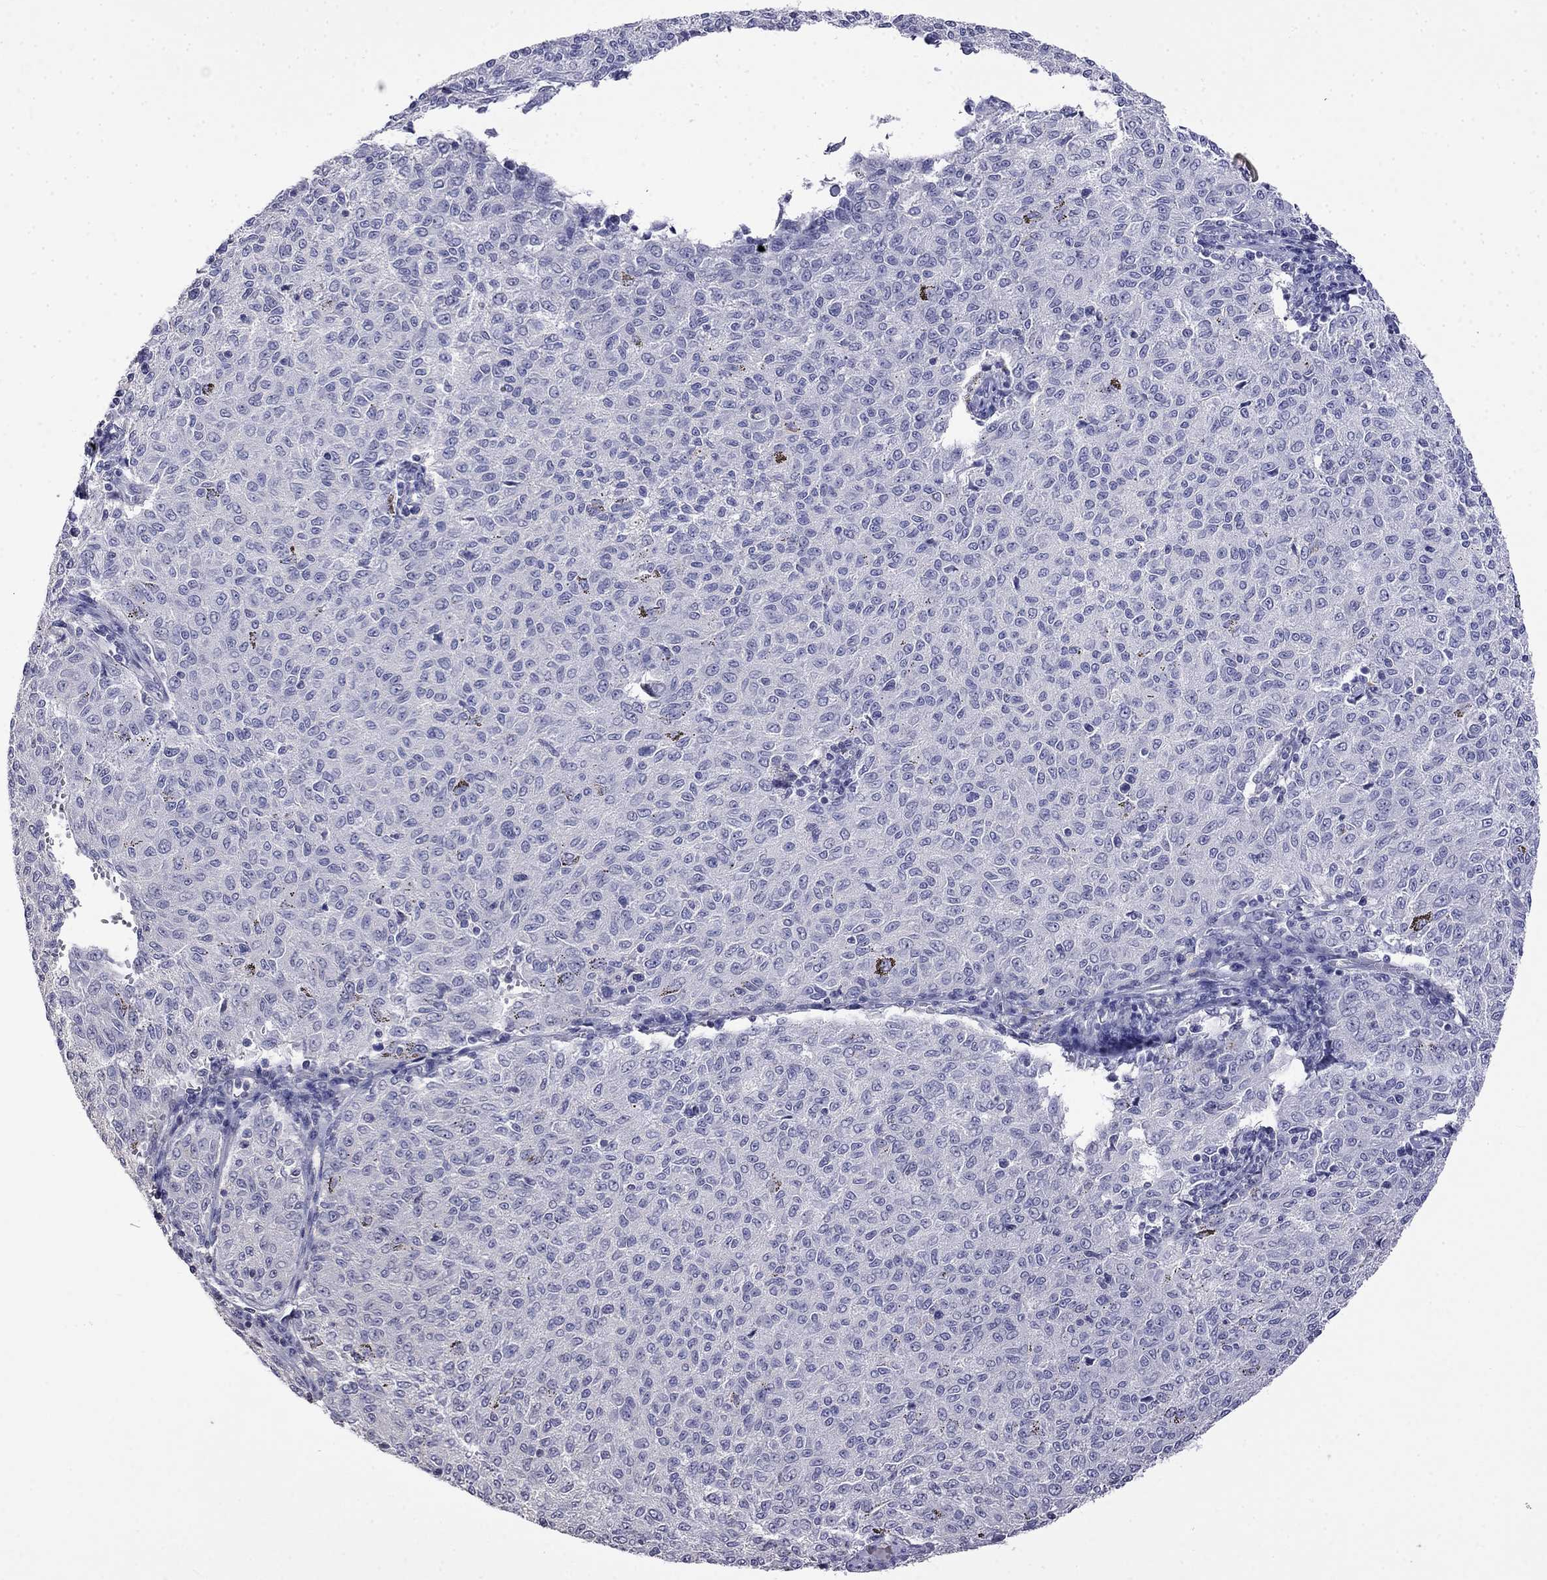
{"staining": {"intensity": "negative", "quantity": "none", "location": "none"}, "tissue": "melanoma", "cell_type": "Tumor cells", "image_type": "cancer", "snomed": [{"axis": "morphology", "description": "Malignant melanoma, NOS"}, {"axis": "topography", "description": "Skin"}], "caption": "Malignant melanoma was stained to show a protein in brown. There is no significant staining in tumor cells.", "gene": "GUCA1B", "patient": {"sex": "female", "age": 72}}